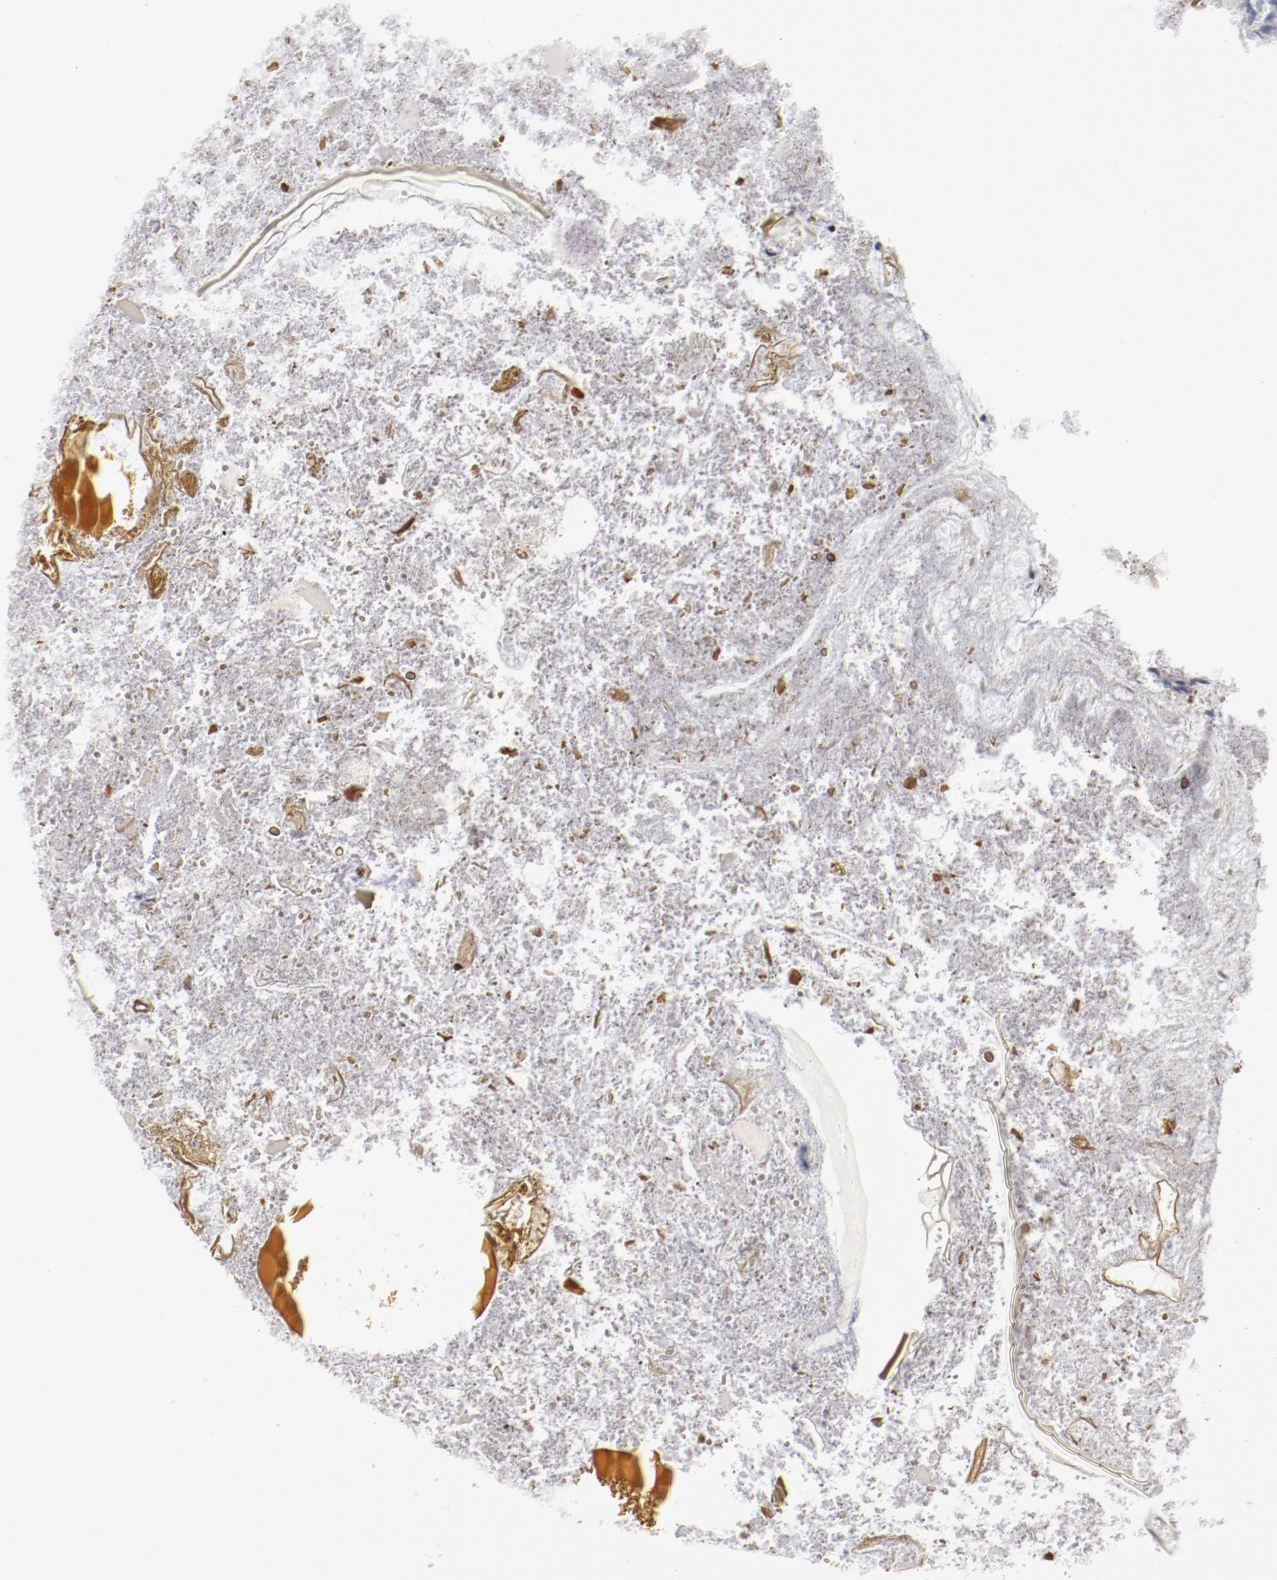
{"staining": {"intensity": "moderate", "quantity": ">75%", "location": "nuclear"}, "tissue": "appendix", "cell_type": "Glandular cells", "image_type": "normal", "snomed": [{"axis": "morphology", "description": "Normal tissue, NOS"}, {"axis": "topography", "description": "Appendix"}], "caption": "Protein staining shows moderate nuclear expression in approximately >75% of glandular cells in unremarkable appendix. (DAB = brown stain, brightfield microscopy at high magnification).", "gene": "SMARCC2", "patient": {"sex": "female", "age": 10}}